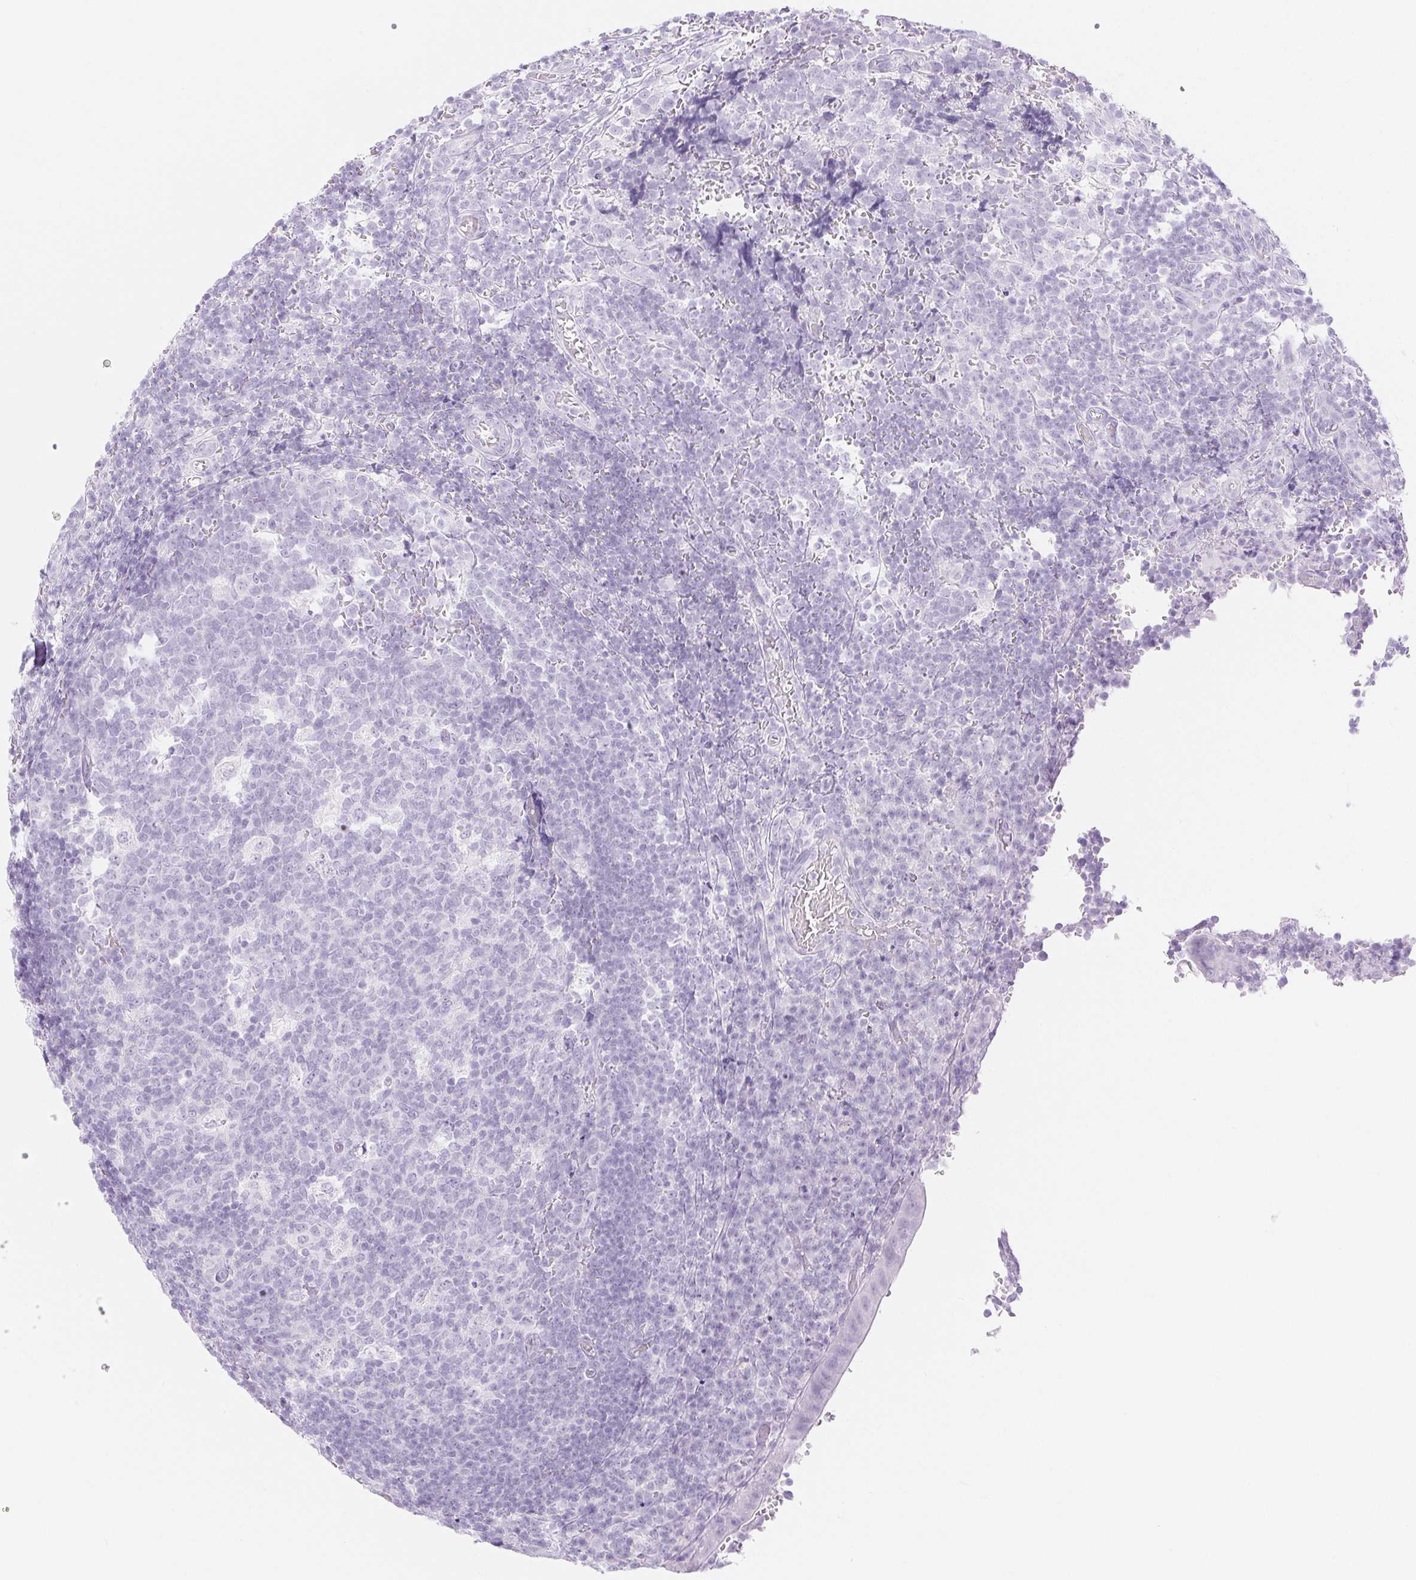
{"staining": {"intensity": "negative", "quantity": "none", "location": "none"}, "tissue": "appendix", "cell_type": "Glandular cells", "image_type": "normal", "snomed": [{"axis": "morphology", "description": "Normal tissue, NOS"}, {"axis": "topography", "description": "Appendix"}], "caption": "This photomicrograph is of normal appendix stained with immunohistochemistry to label a protein in brown with the nuclei are counter-stained blue. There is no expression in glandular cells.", "gene": "SPRR3", "patient": {"sex": "male", "age": 18}}